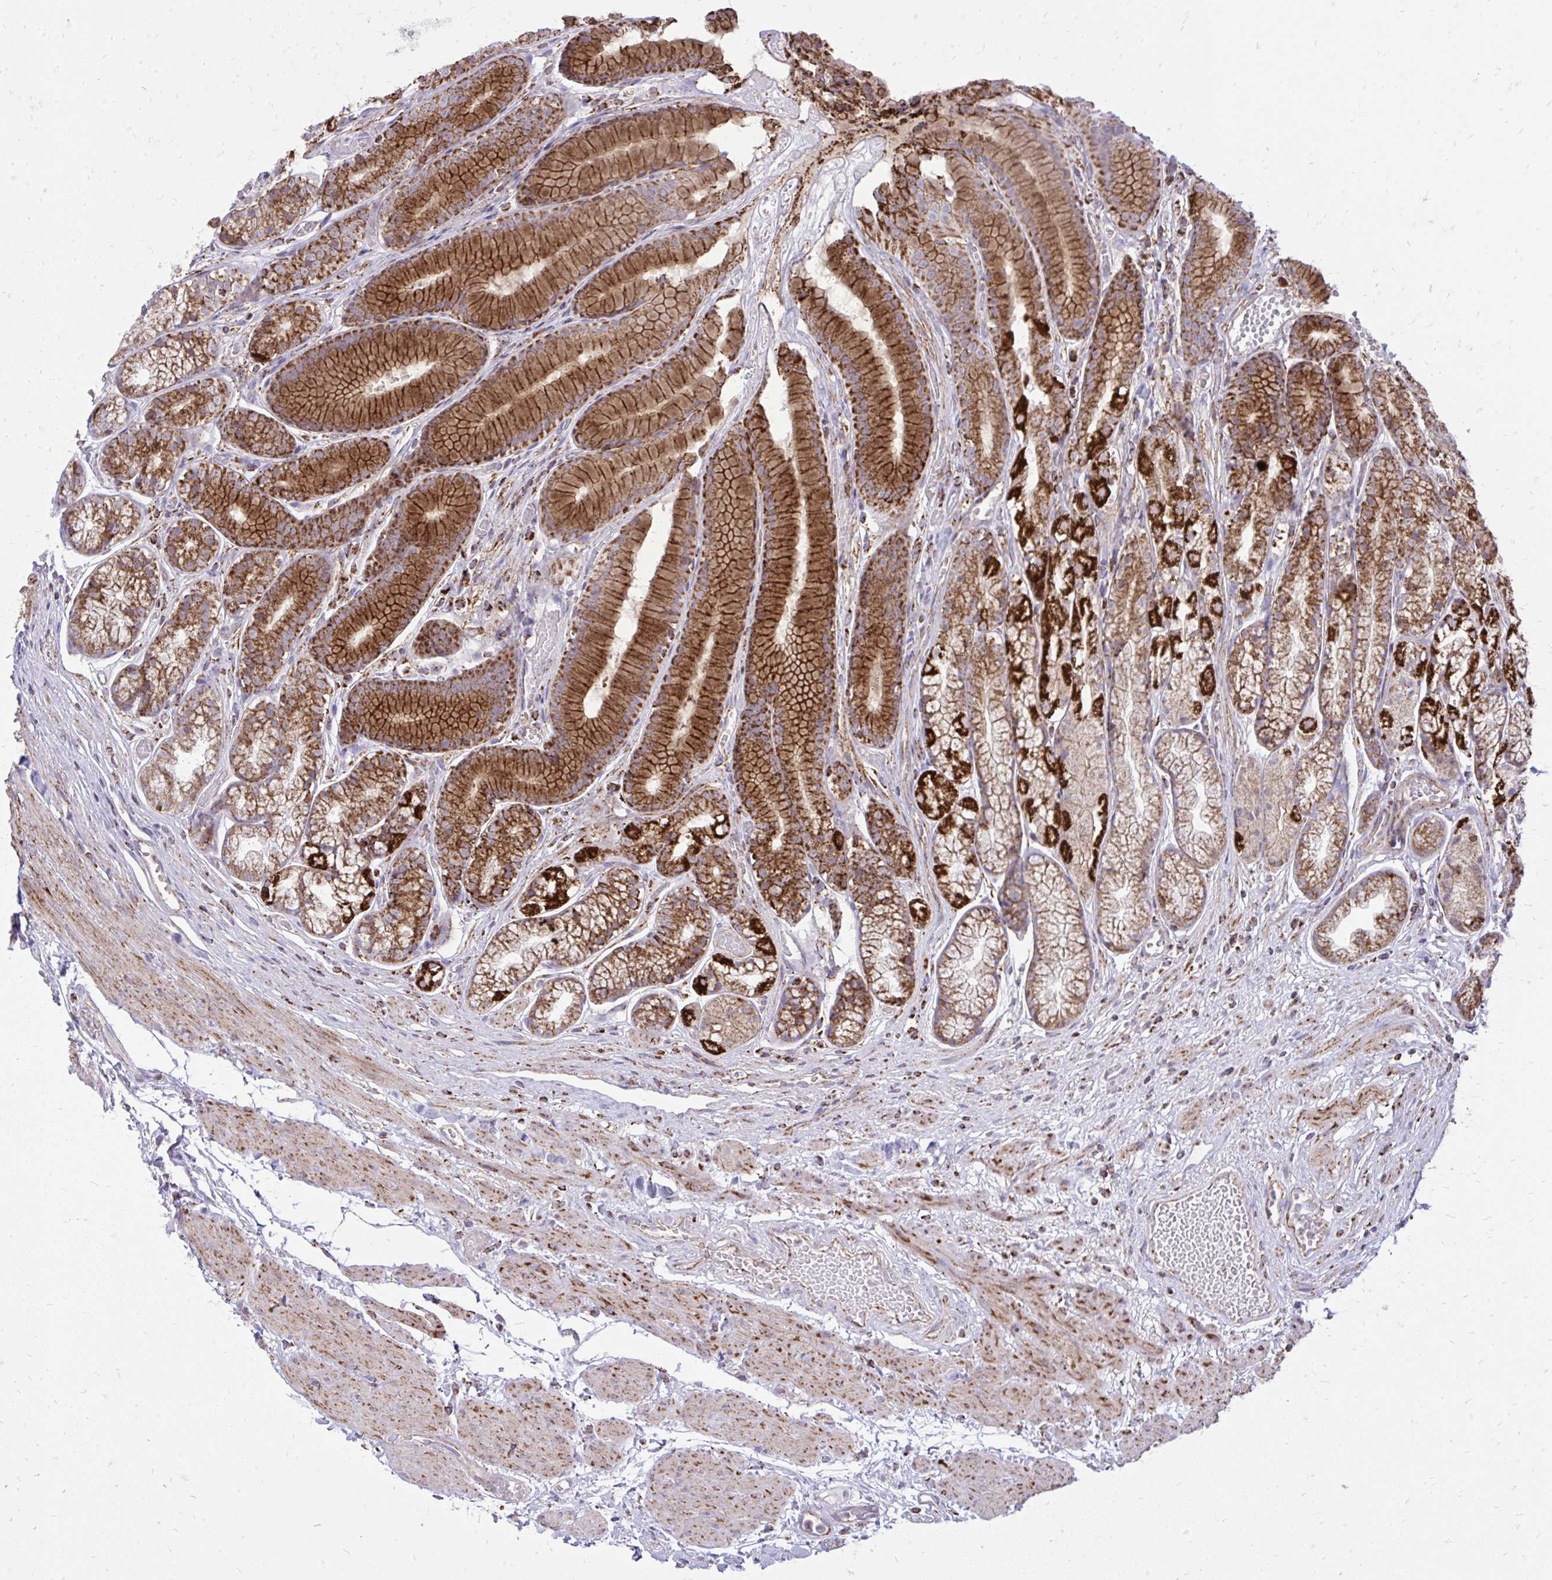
{"staining": {"intensity": "strong", "quantity": "25%-75%", "location": "cytoplasmic/membranous"}, "tissue": "stomach", "cell_type": "Glandular cells", "image_type": "normal", "snomed": [{"axis": "morphology", "description": "Normal tissue, NOS"}, {"axis": "topography", "description": "Smooth muscle"}, {"axis": "topography", "description": "Stomach"}], "caption": "Protein expression analysis of benign stomach displays strong cytoplasmic/membranous positivity in about 25%-75% of glandular cells. (DAB = brown stain, brightfield microscopy at high magnification).", "gene": "SPTBN2", "patient": {"sex": "male", "age": 70}}